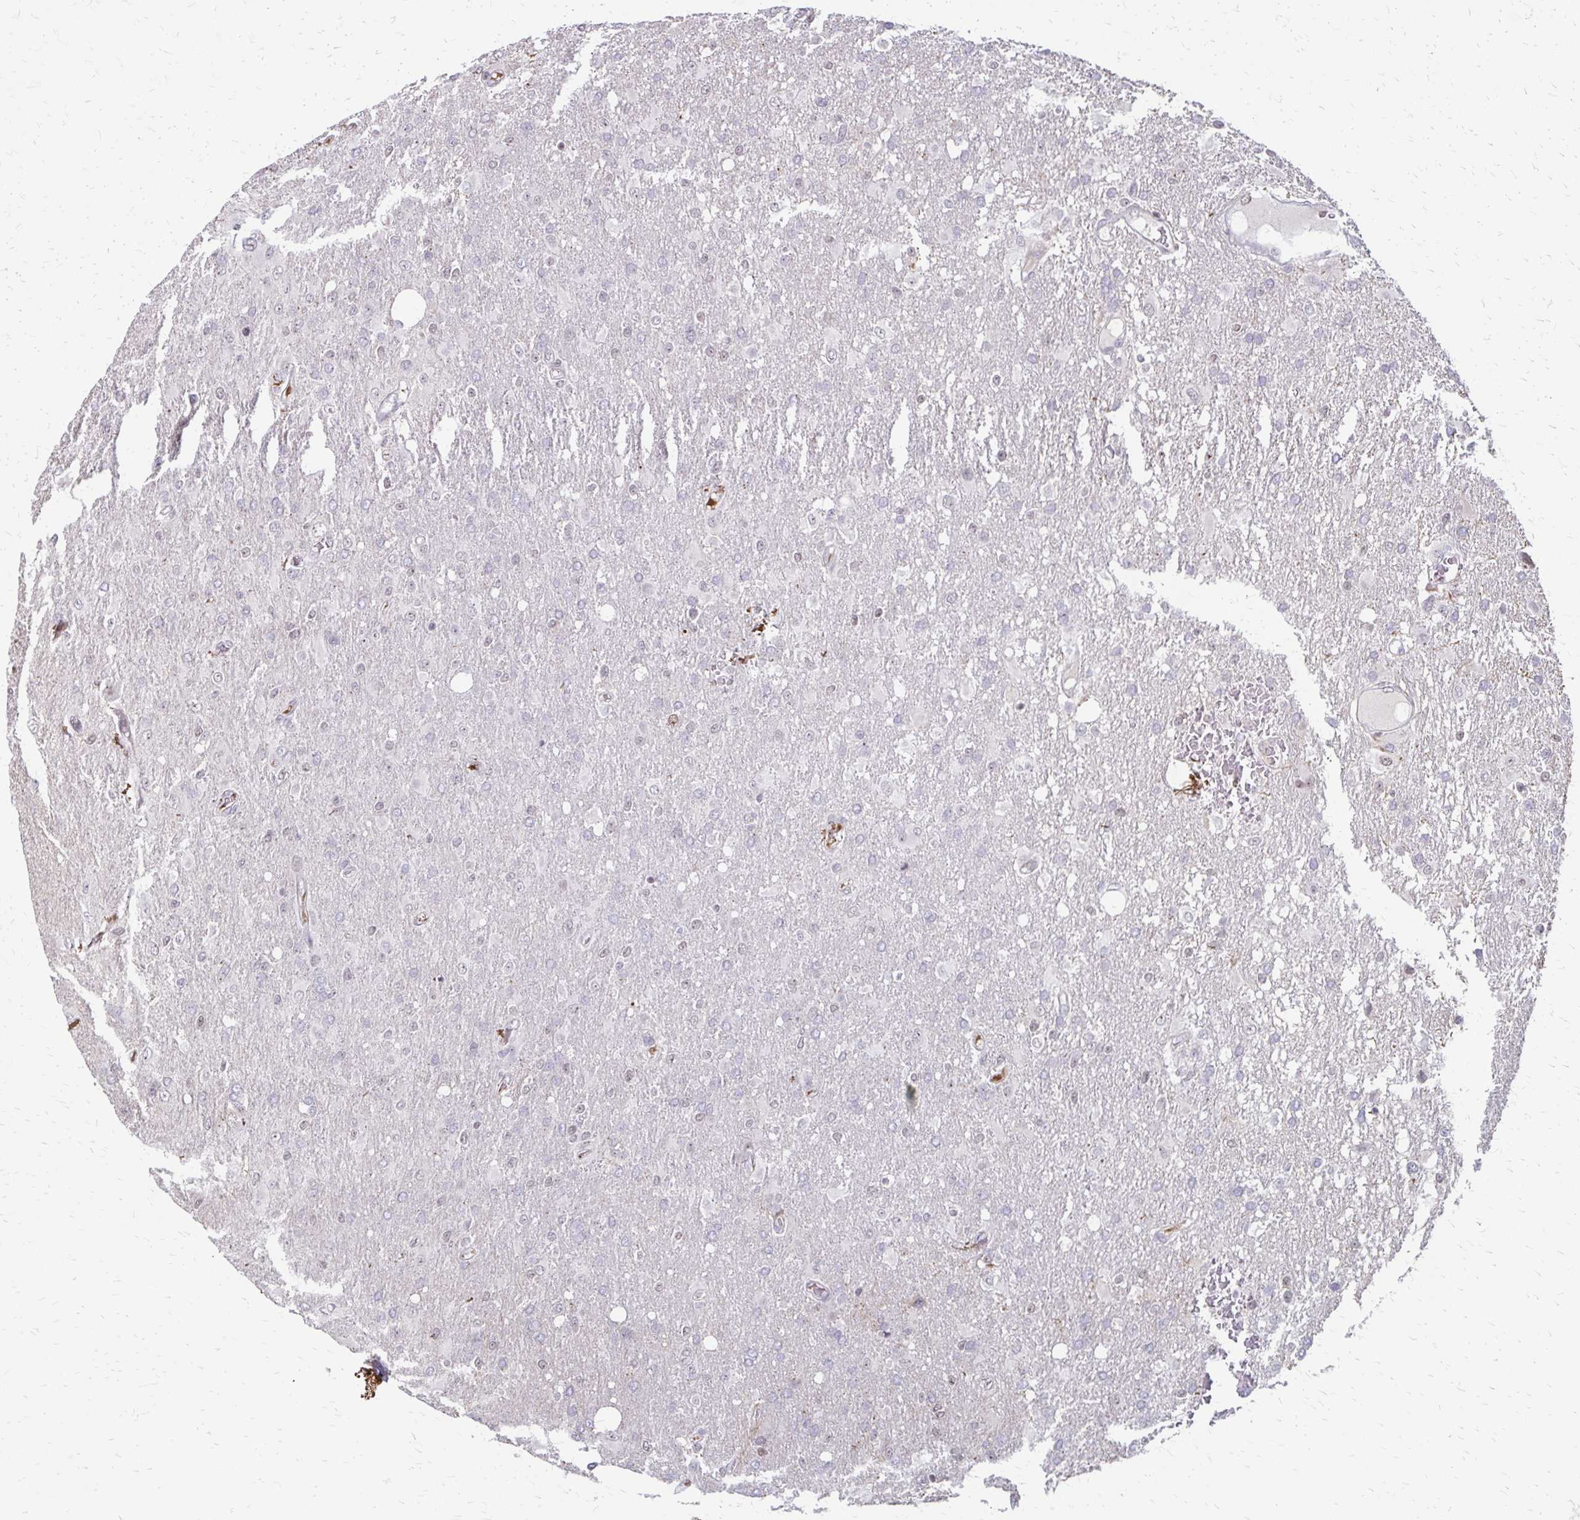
{"staining": {"intensity": "negative", "quantity": "none", "location": "none"}, "tissue": "glioma", "cell_type": "Tumor cells", "image_type": "cancer", "snomed": [{"axis": "morphology", "description": "Glioma, malignant, High grade"}, {"axis": "topography", "description": "Brain"}], "caption": "IHC of glioma reveals no expression in tumor cells.", "gene": "EED", "patient": {"sex": "male", "age": 53}}